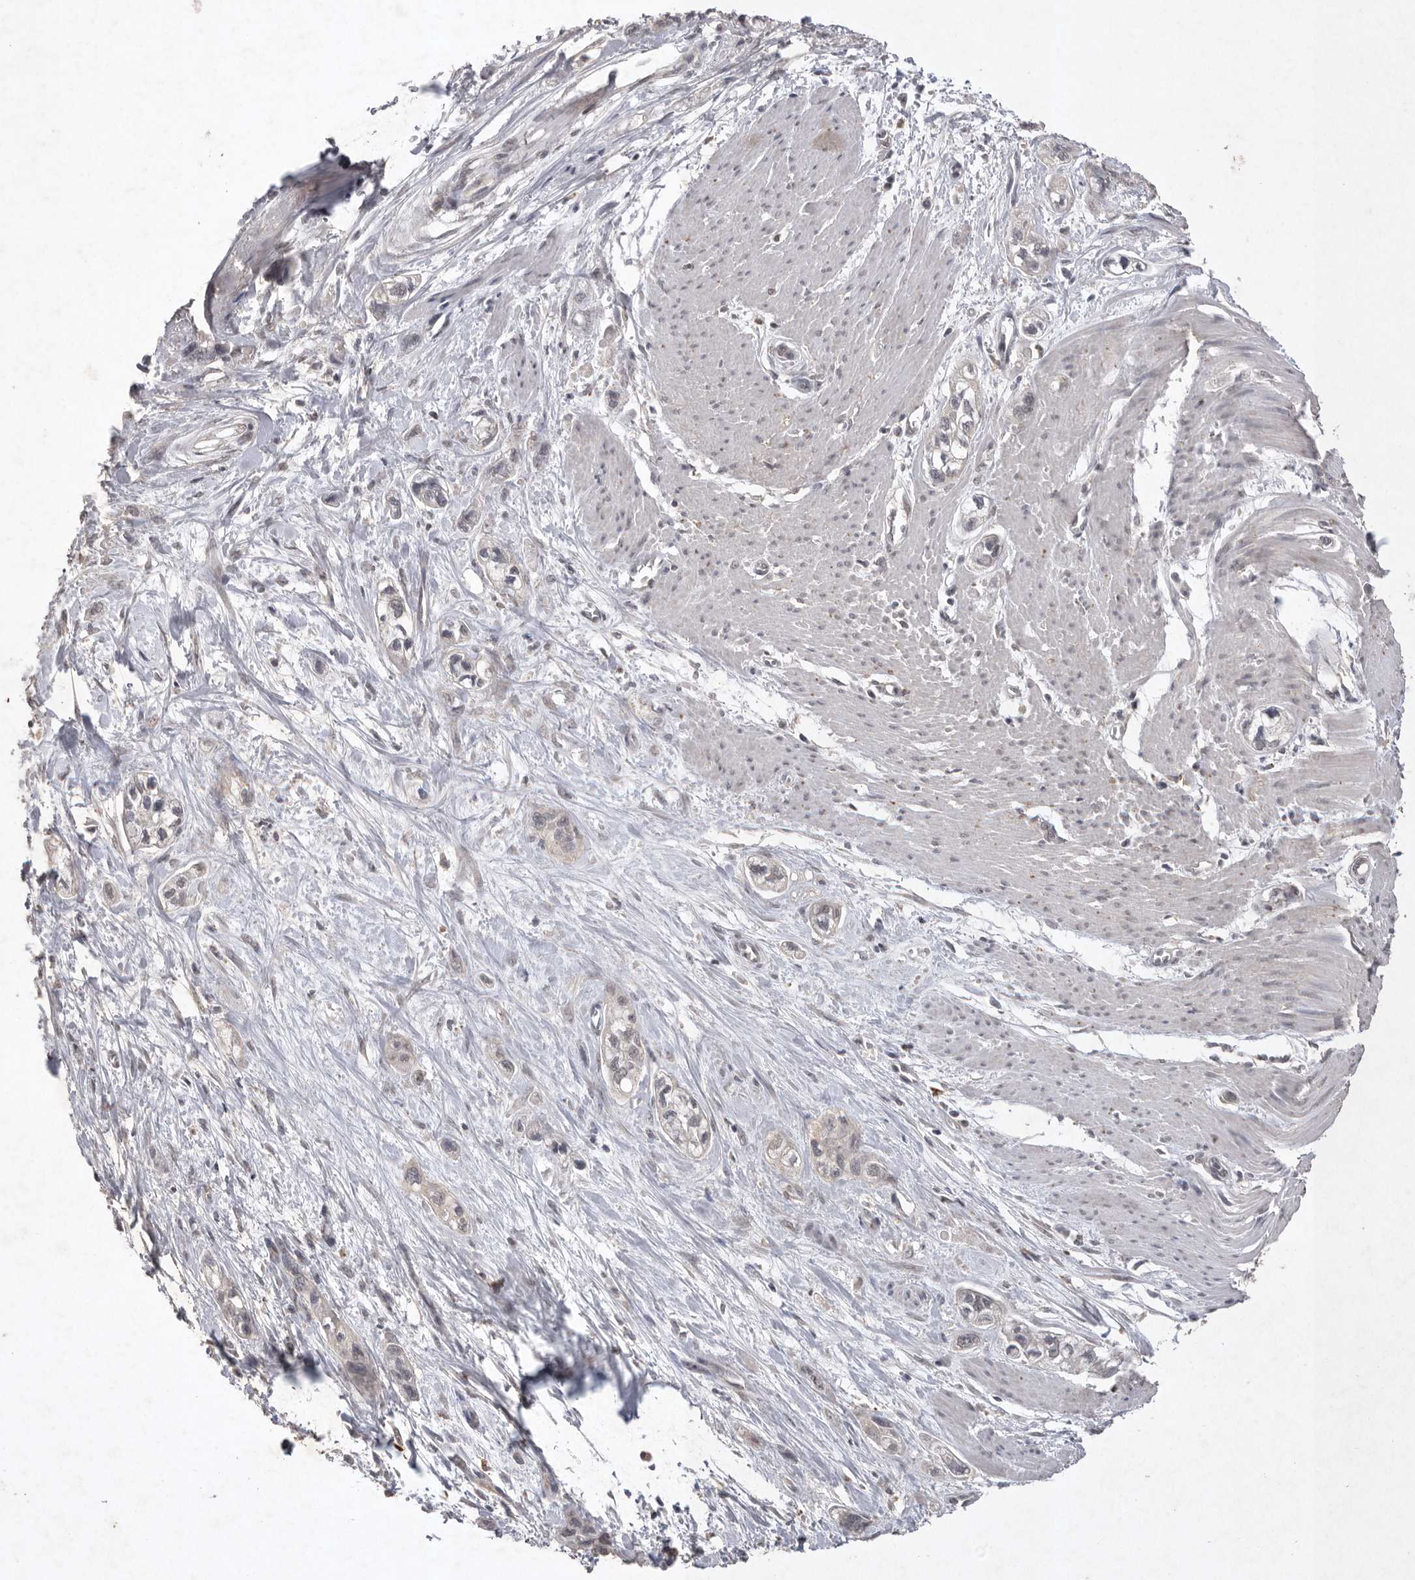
{"staining": {"intensity": "negative", "quantity": "none", "location": "none"}, "tissue": "pancreatic cancer", "cell_type": "Tumor cells", "image_type": "cancer", "snomed": [{"axis": "morphology", "description": "Adenocarcinoma, NOS"}, {"axis": "topography", "description": "Pancreas"}], "caption": "Image shows no protein positivity in tumor cells of adenocarcinoma (pancreatic) tissue.", "gene": "APLNR", "patient": {"sex": "male", "age": 74}}